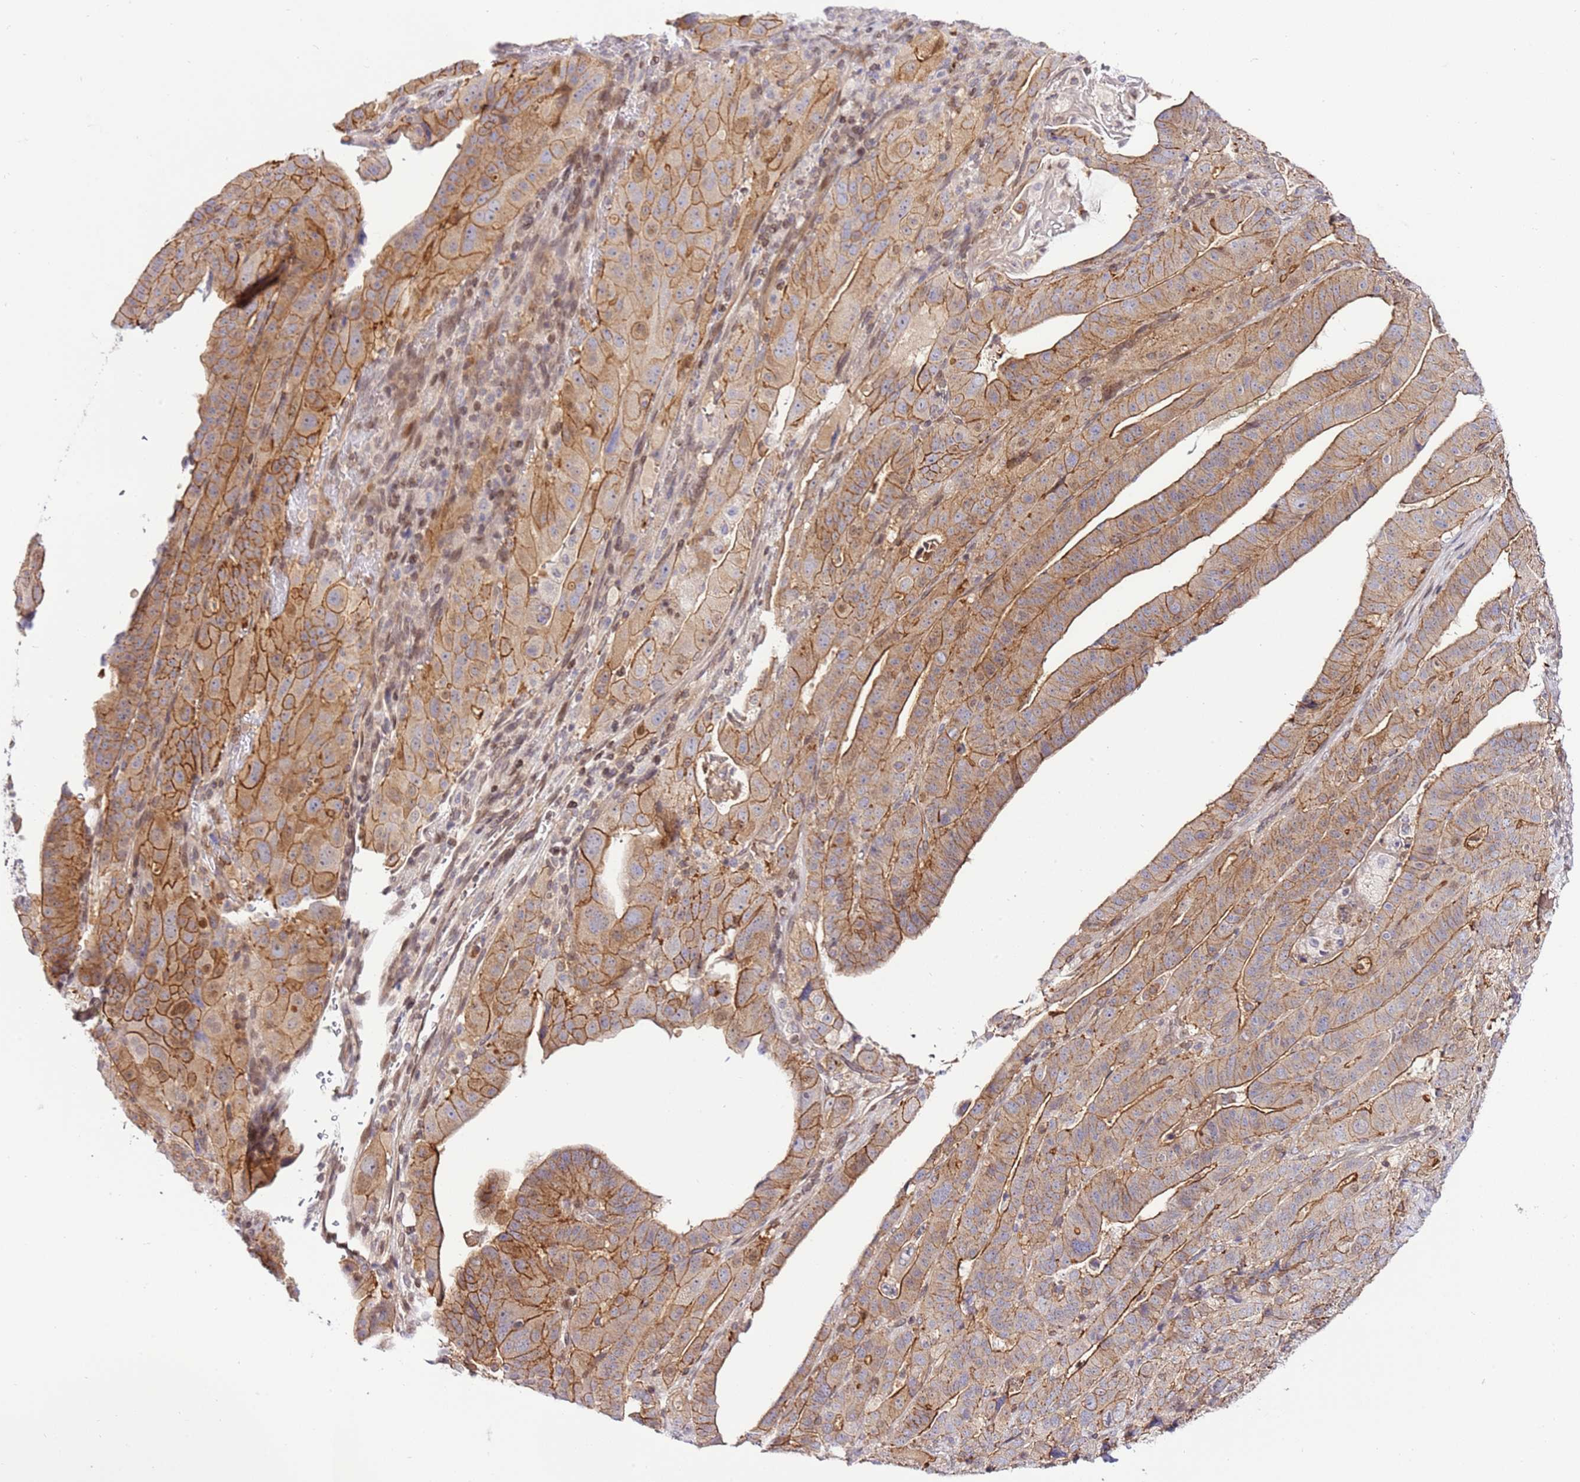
{"staining": {"intensity": "moderate", "quantity": ">75%", "location": "cytoplasmic/membranous"}, "tissue": "stomach cancer", "cell_type": "Tumor cells", "image_type": "cancer", "snomed": [{"axis": "morphology", "description": "Adenocarcinoma, NOS"}, {"axis": "topography", "description": "Stomach"}], "caption": "Protein staining of adenocarcinoma (stomach) tissue displays moderate cytoplasmic/membranous expression in about >75% of tumor cells. The staining is performed using DAB (3,3'-diaminobenzidine) brown chromogen to label protein expression. The nuclei are counter-stained blue using hematoxylin.", "gene": "TRIM37", "patient": {"sex": "male", "age": 48}}